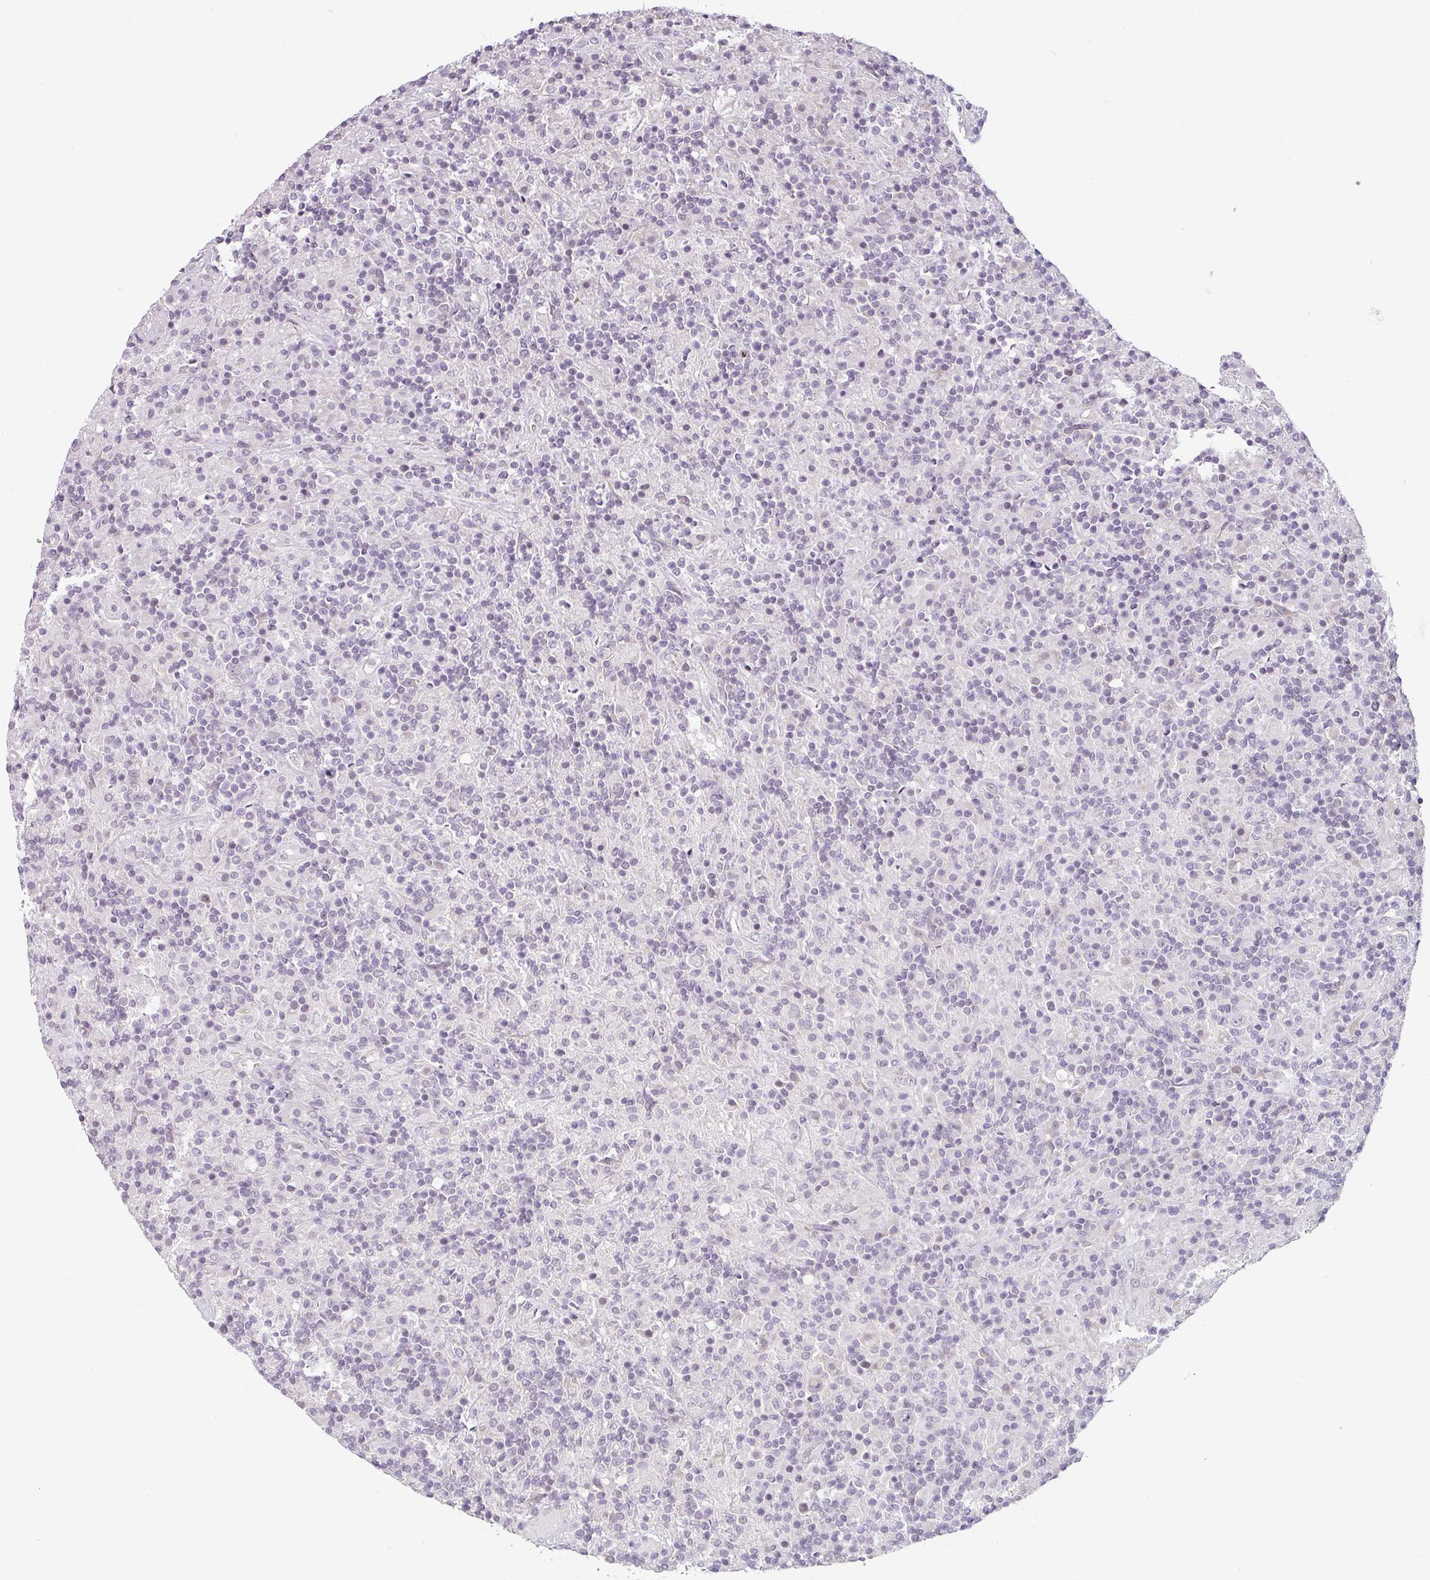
{"staining": {"intensity": "negative", "quantity": "none", "location": "none"}, "tissue": "lymphoma", "cell_type": "Tumor cells", "image_type": "cancer", "snomed": [{"axis": "morphology", "description": "Hodgkin's disease, NOS"}, {"axis": "topography", "description": "Lymph node"}], "caption": "This is a photomicrograph of immunohistochemistry (IHC) staining of Hodgkin's disease, which shows no positivity in tumor cells.", "gene": "OR52D1", "patient": {"sex": "male", "age": 70}}